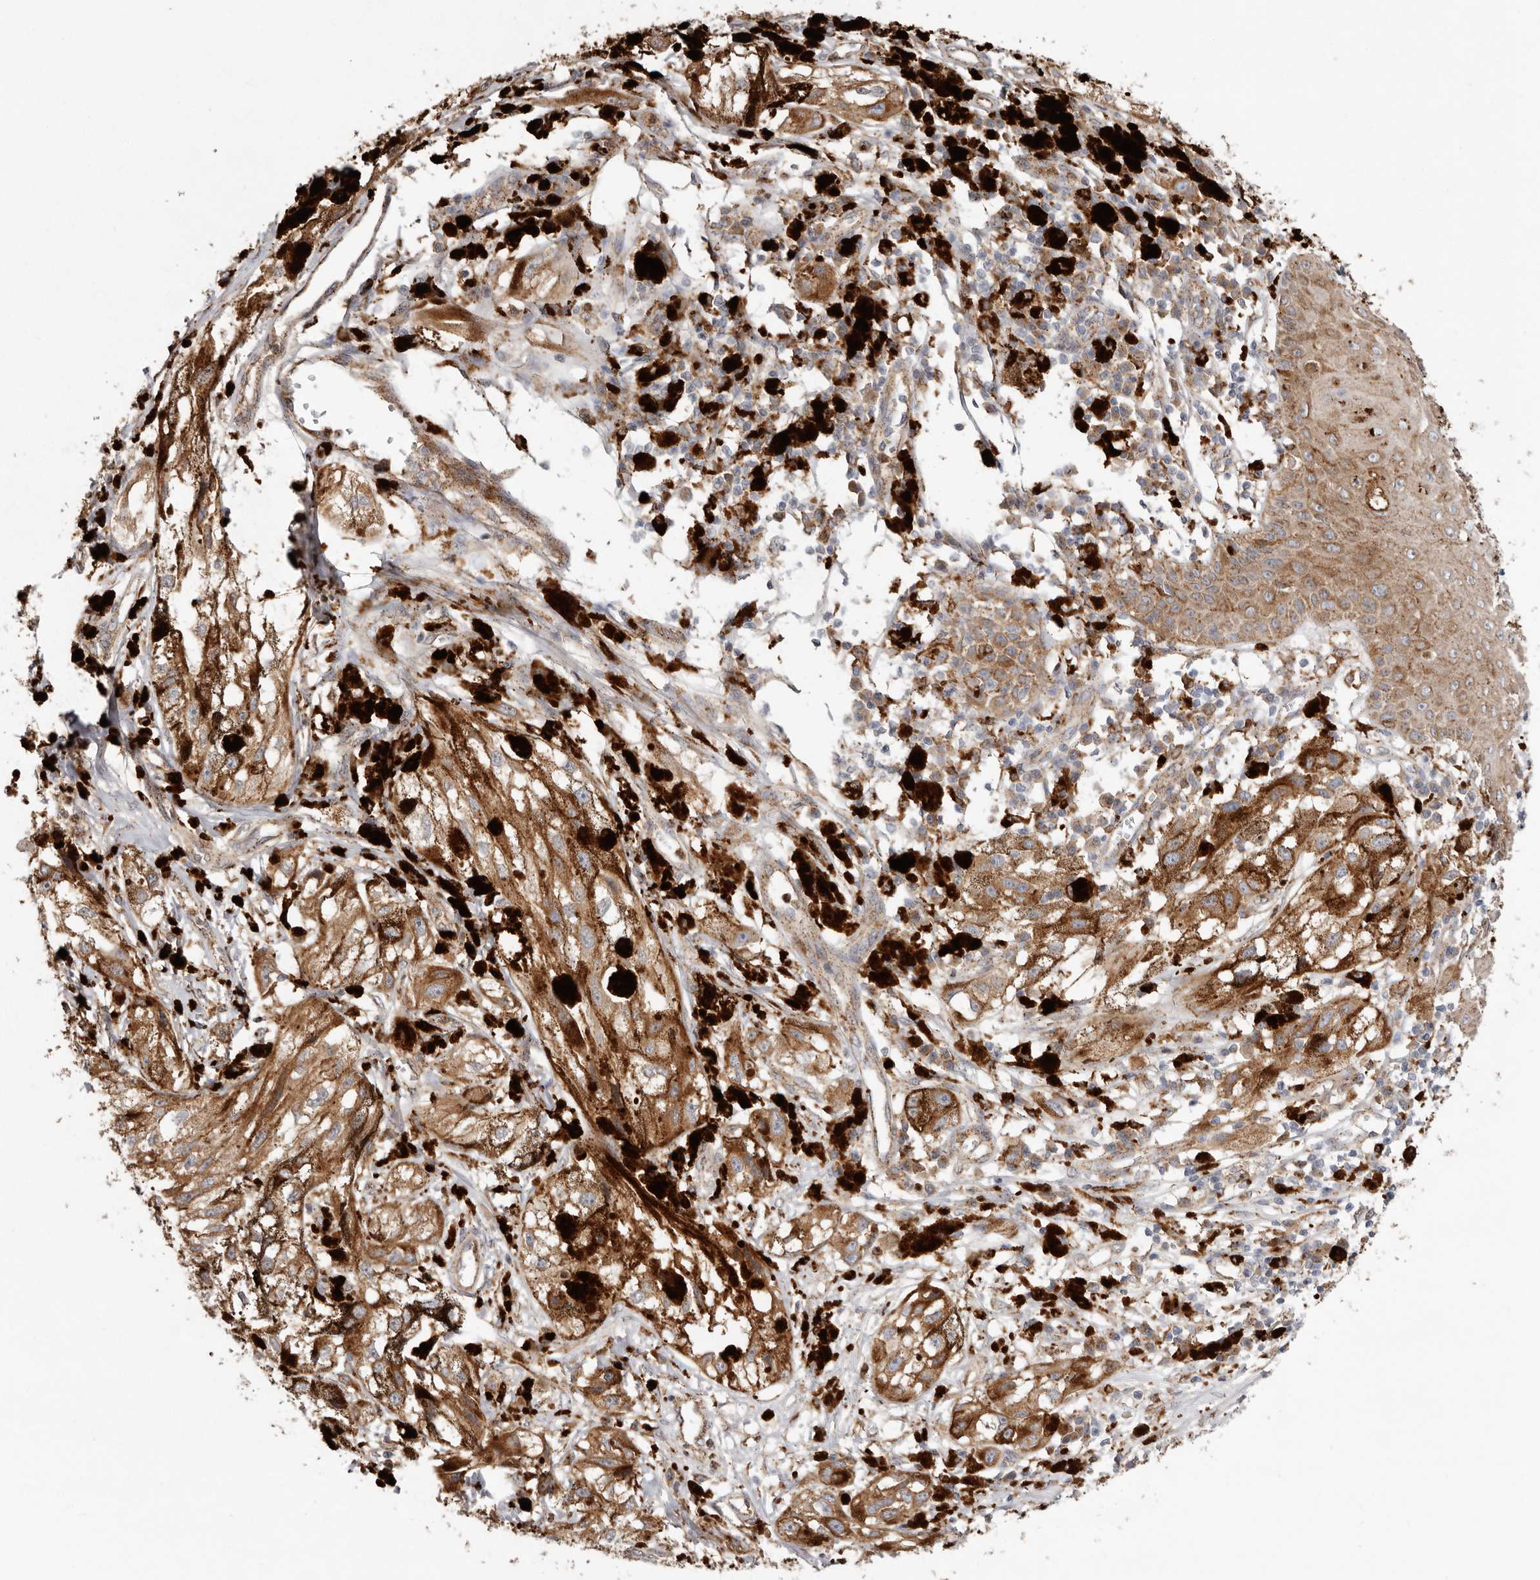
{"staining": {"intensity": "moderate", "quantity": ">75%", "location": "cytoplasmic/membranous"}, "tissue": "melanoma", "cell_type": "Tumor cells", "image_type": "cancer", "snomed": [{"axis": "morphology", "description": "Malignant melanoma, NOS"}, {"axis": "topography", "description": "Skin"}], "caption": "The micrograph displays immunohistochemical staining of melanoma. There is moderate cytoplasmic/membranous staining is seen in approximately >75% of tumor cells. Immunohistochemistry stains the protein of interest in brown and the nuclei are stained blue.", "gene": "GRN", "patient": {"sex": "male", "age": 88}}